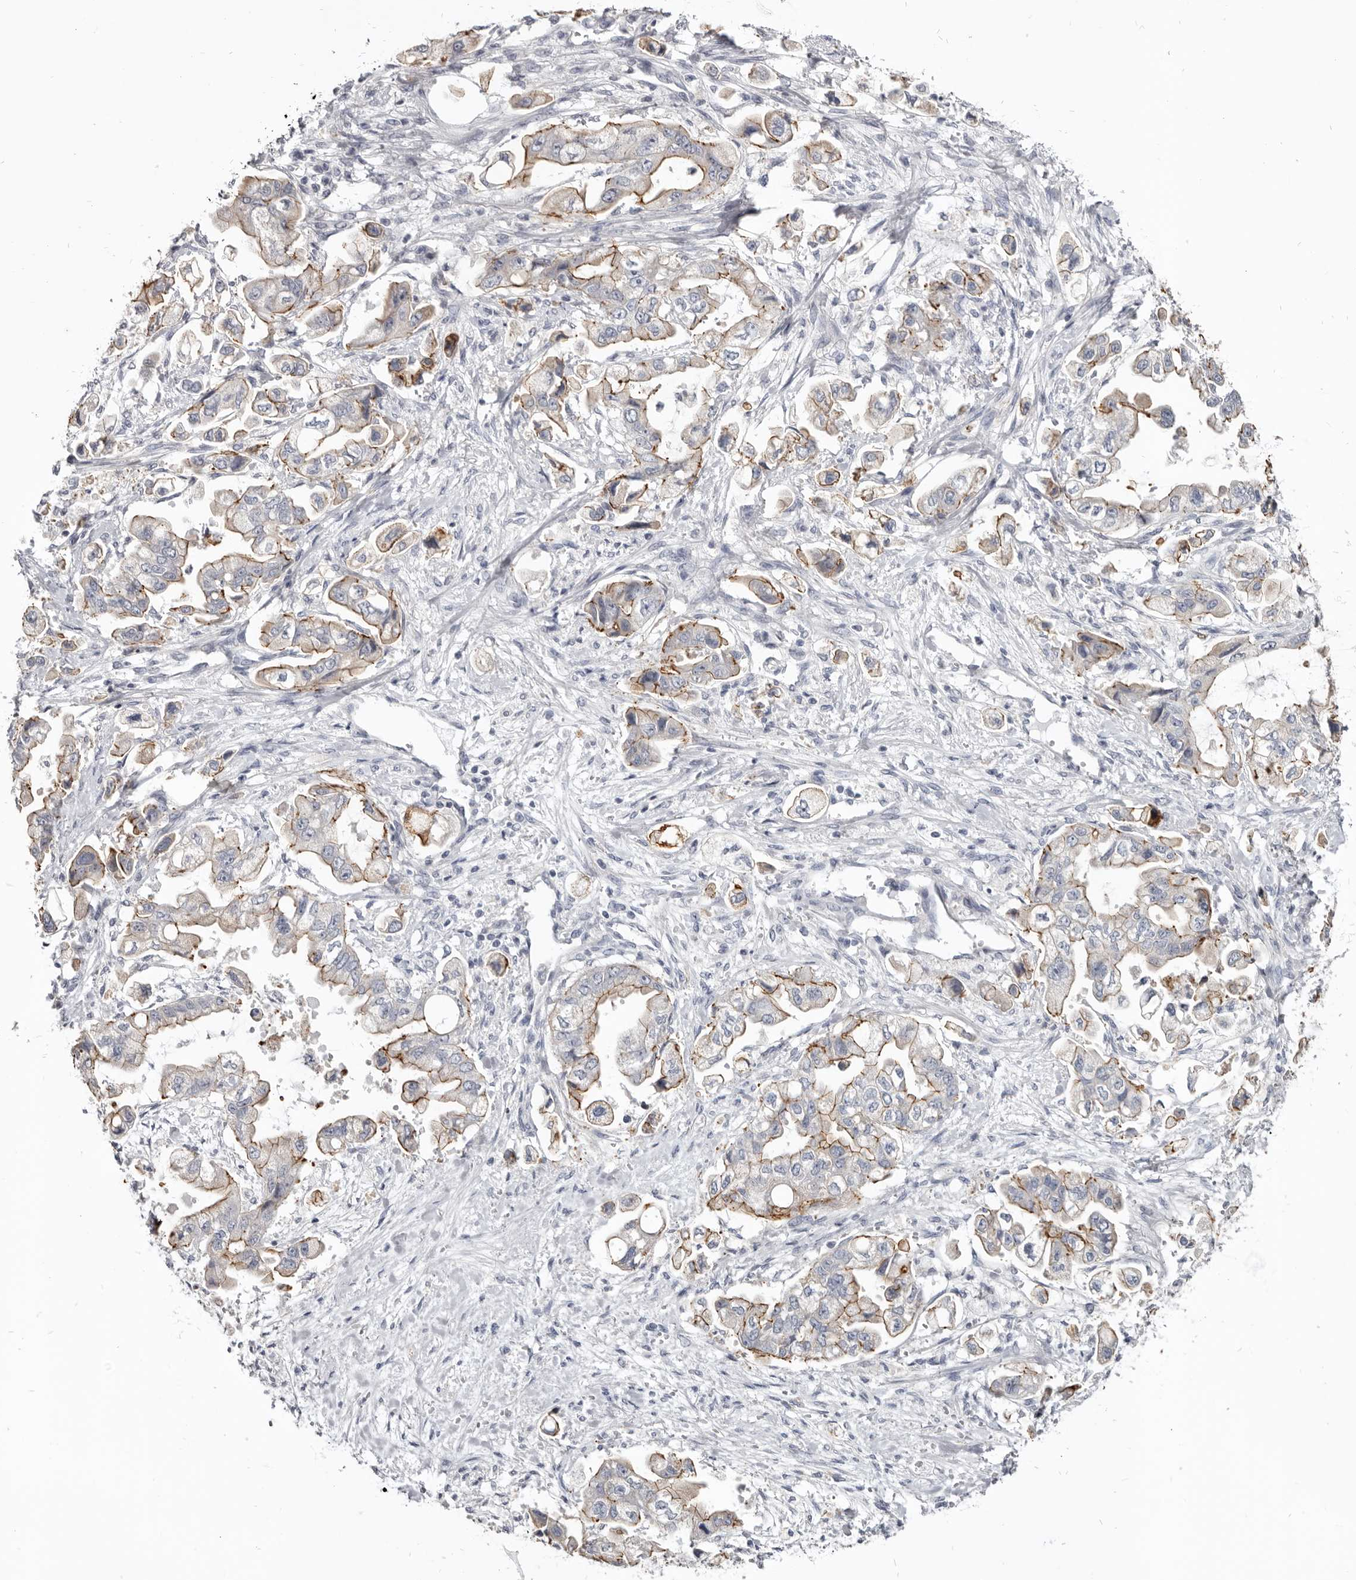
{"staining": {"intensity": "moderate", "quantity": "25%-75%", "location": "cytoplasmic/membranous"}, "tissue": "stomach cancer", "cell_type": "Tumor cells", "image_type": "cancer", "snomed": [{"axis": "morphology", "description": "Adenocarcinoma, NOS"}, {"axis": "topography", "description": "Stomach"}], "caption": "IHC photomicrograph of neoplastic tissue: human adenocarcinoma (stomach) stained using immunohistochemistry shows medium levels of moderate protein expression localized specifically in the cytoplasmic/membranous of tumor cells, appearing as a cytoplasmic/membranous brown color.", "gene": "CGN", "patient": {"sex": "male", "age": 62}}